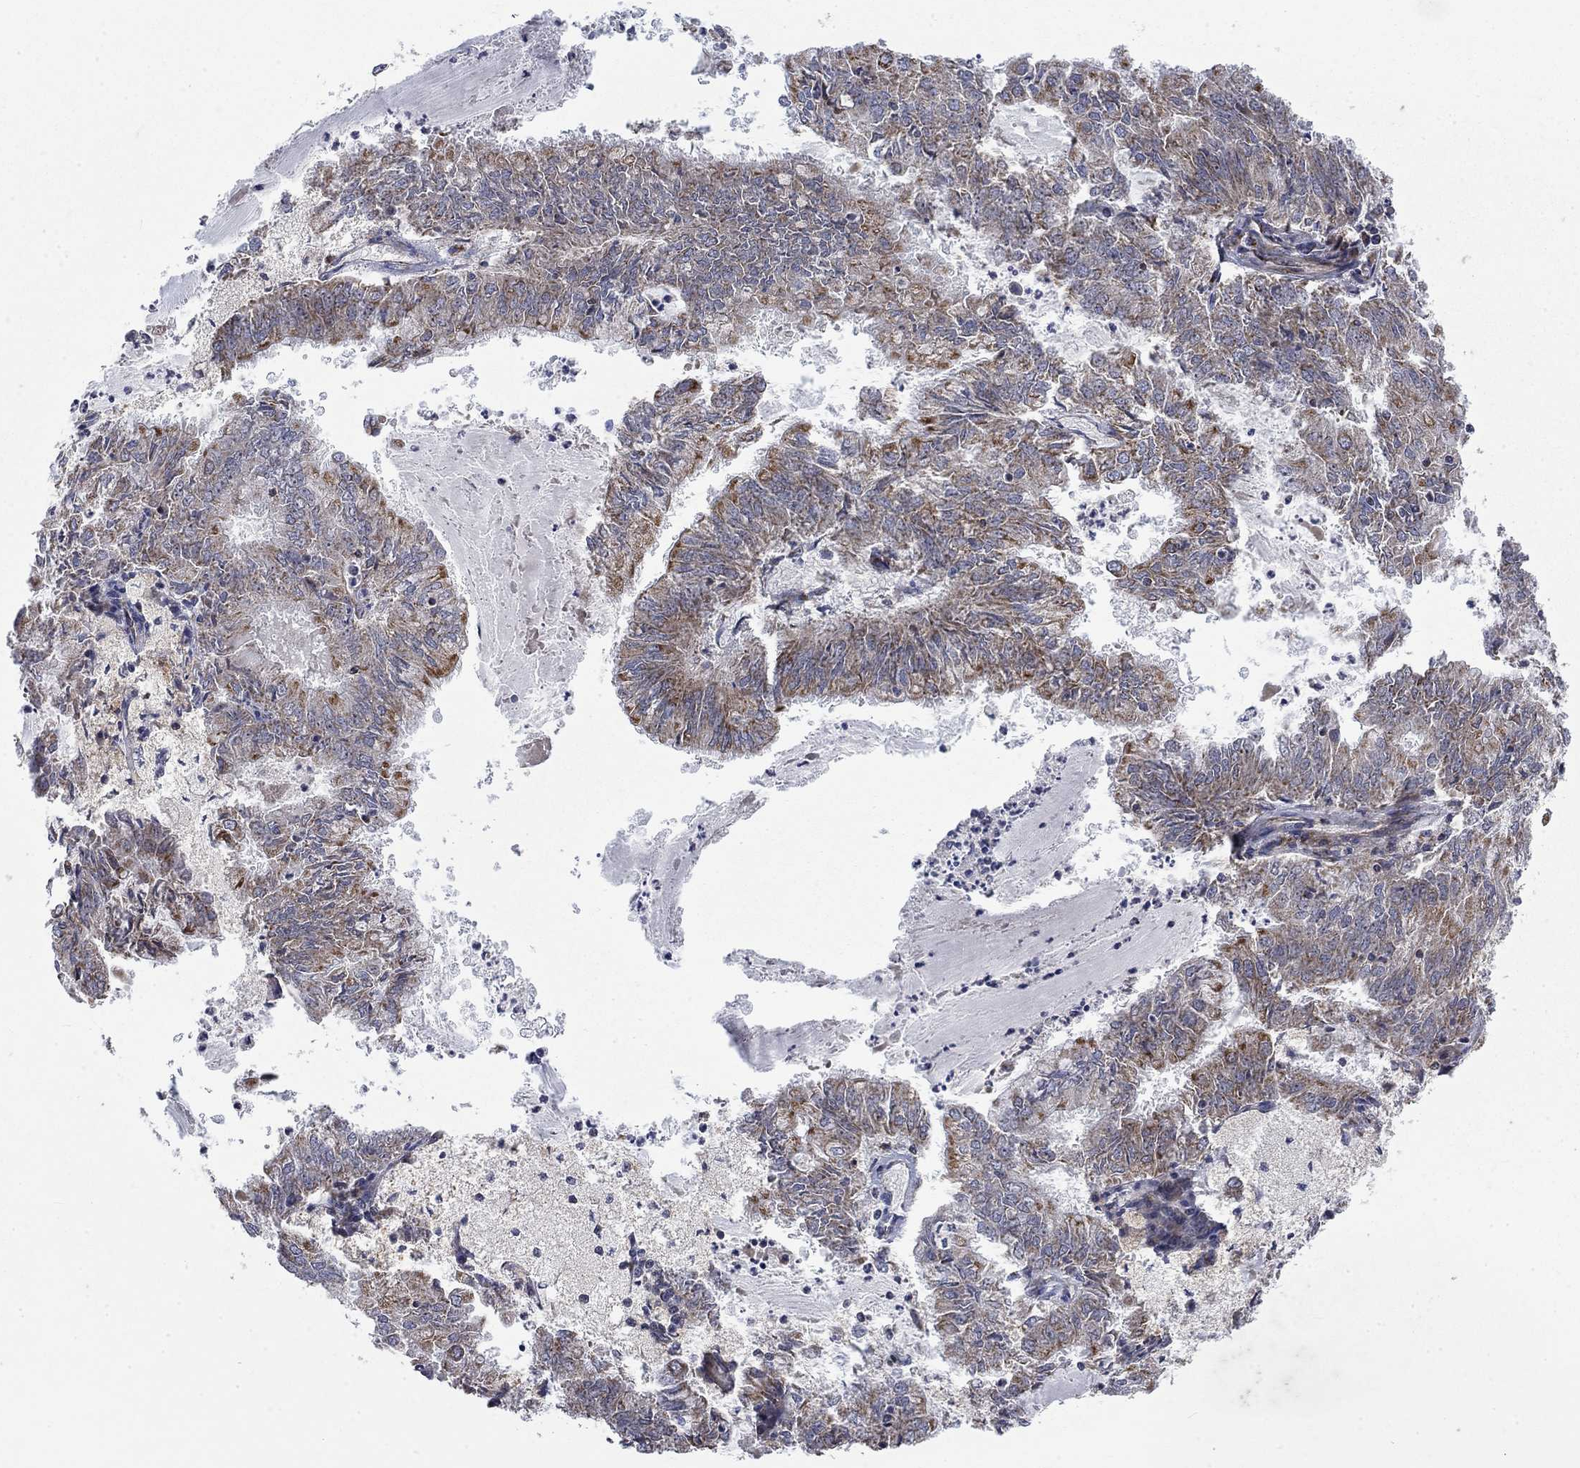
{"staining": {"intensity": "moderate", "quantity": "25%-75%", "location": "cytoplasmic/membranous"}, "tissue": "endometrial cancer", "cell_type": "Tumor cells", "image_type": "cancer", "snomed": [{"axis": "morphology", "description": "Adenocarcinoma, NOS"}, {"axis": "topography", "description": "Endometrium"}], "caption": "Immunohistochemical staining of adenocarcinoma (endometrial) reveals medium levels of moderate cytoplasmic/membranous protein positivity in about 25%-75% of tumor cells.", "gene": "NDUFC1", "patient": {"sex": "female", "age": 57}}